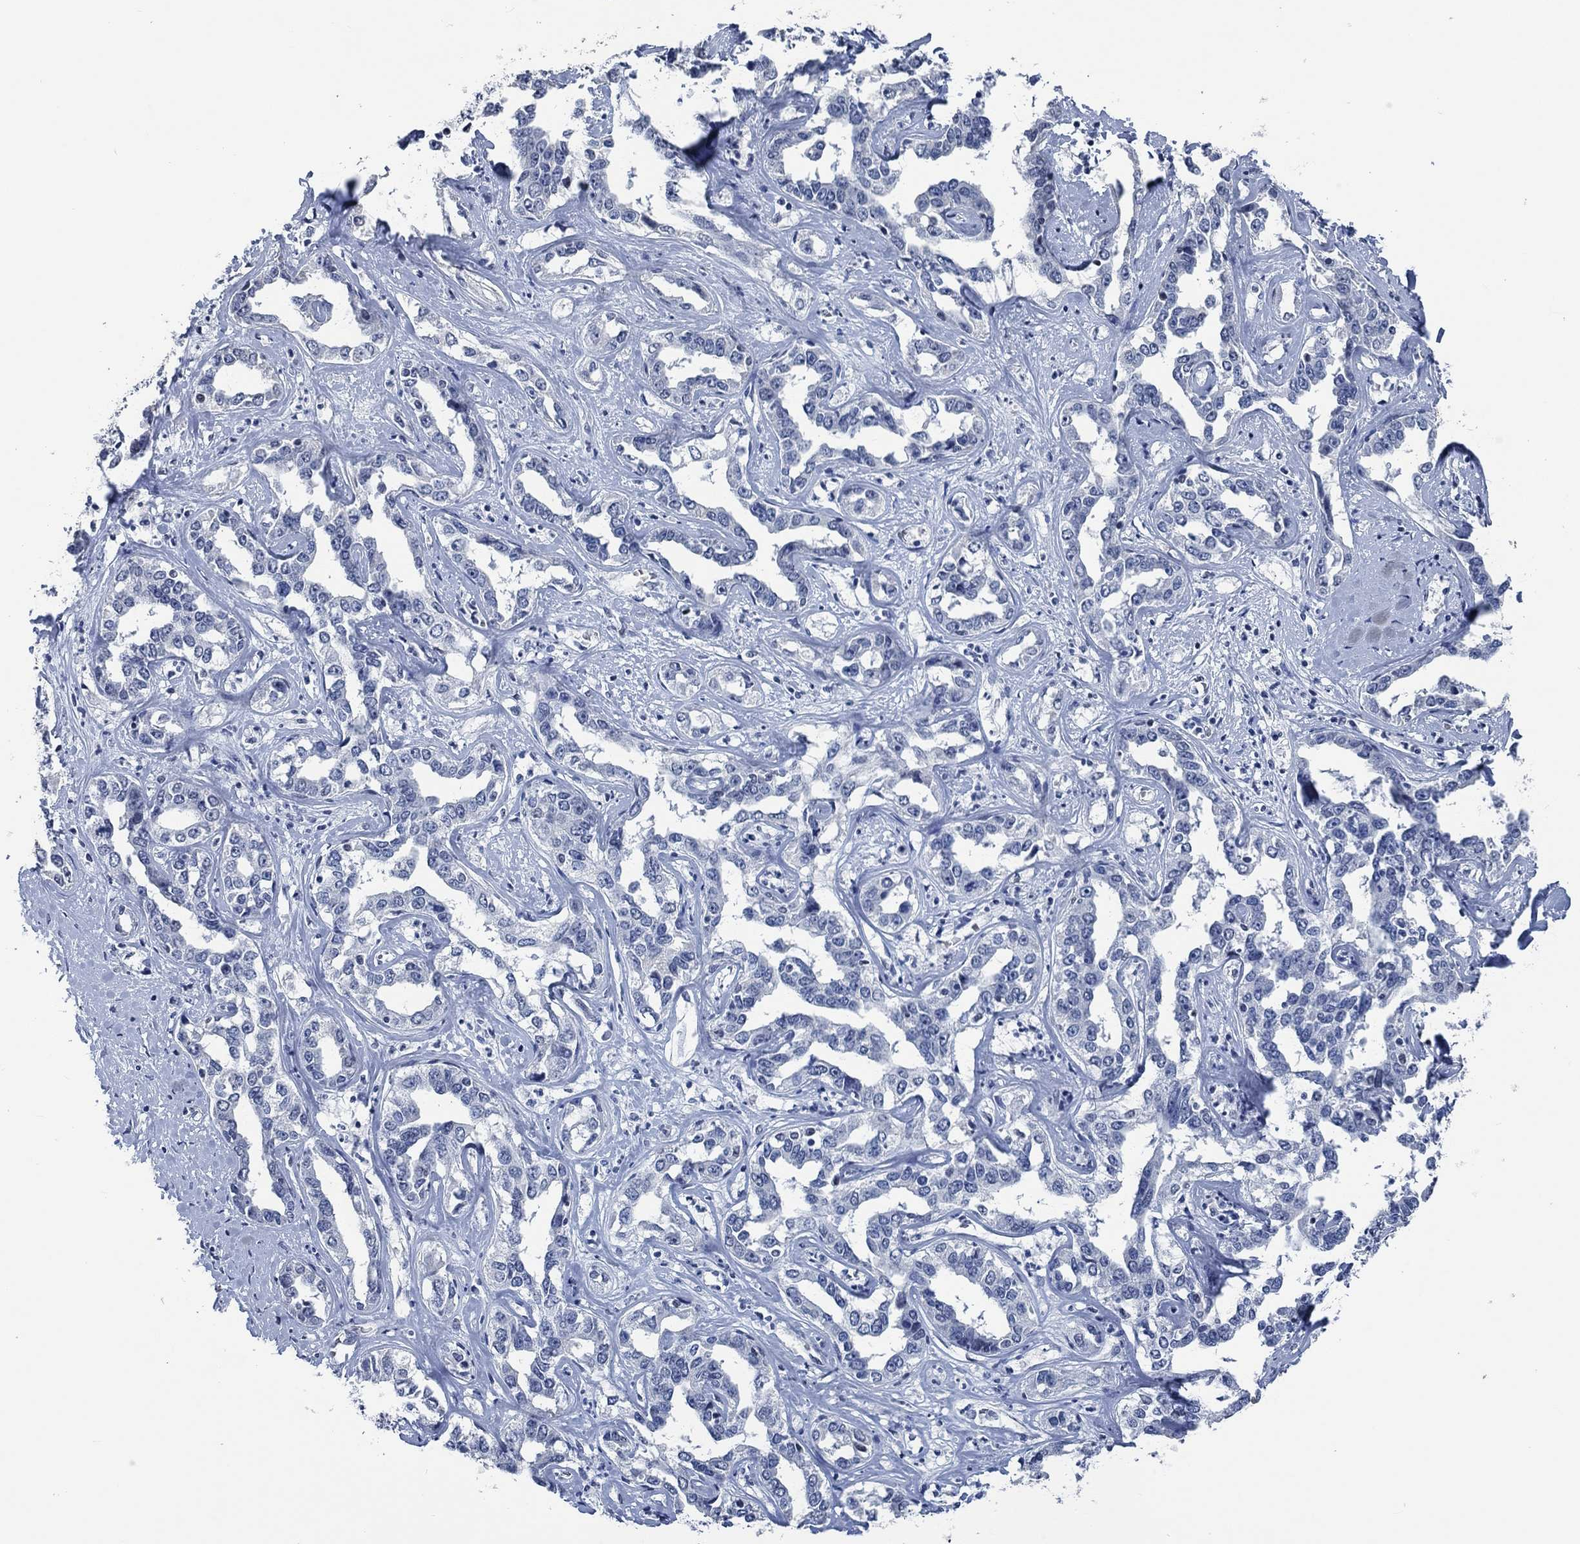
{"staining": {"intensity": "negative", "quantity": "none", "location": "none"}, "tissue": "liver cancer", "cell_type": "Tumor cells", "image_type": "cancer", "snomed": [{"axis": "morphology", "description": "Cholangiocarcinoma"}, {"axis": "topography", "description": "Liver"}], "caption": "Immunohistochemical staining of human cholangiocarcinoma (liver) reveals no significant positivity in tumor cells. (DAB IHC with hematoxylin counter stain).", "gene": "OBSCN", "patient": {"sex": "male", "age": 59}}